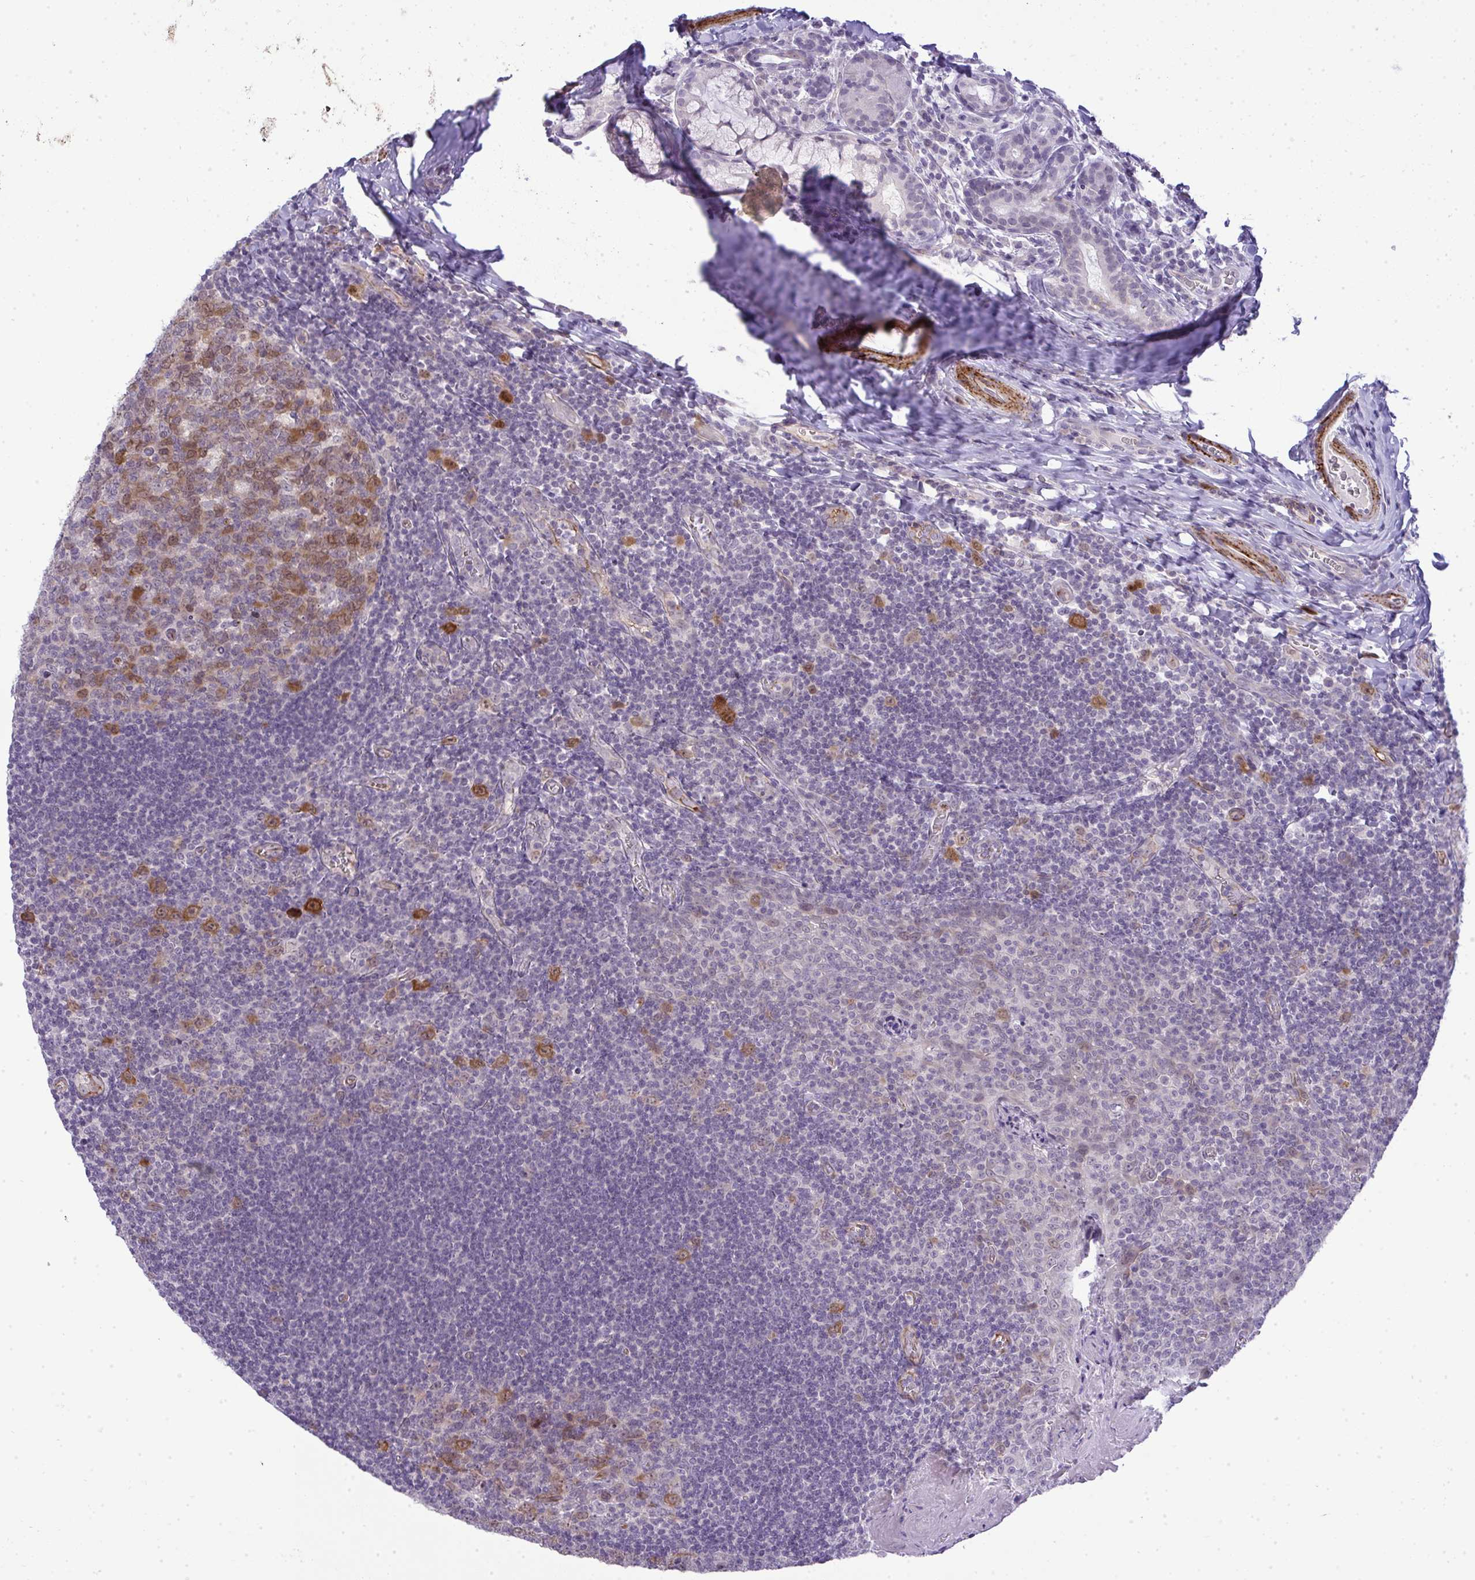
{"staining": {"intensity": "moderate", "quantity": "25%-75%", "location": "cytoplasmic/membranous"}, "tissue": "tonsil", "cell_type": "Germinal center cells", "image_type": "normal", "snomed": [{"axis": "morphology", "description": "Normal tissue, NOS"}, {"axis": "morphology", "description": "Inflammation, NOS"}, {"axis": "topography", "description": "Tonsil"}], "caption": "Protein analysis of benign tonsil demonstrates moderate cytoplasmic/membranous staining in approximately 25%-75% of germinal center cells. (IHC, brightfield microscopy, high magnification).", "gene": "UBE2S", "patient": {"sex": "female", "age": 31}}